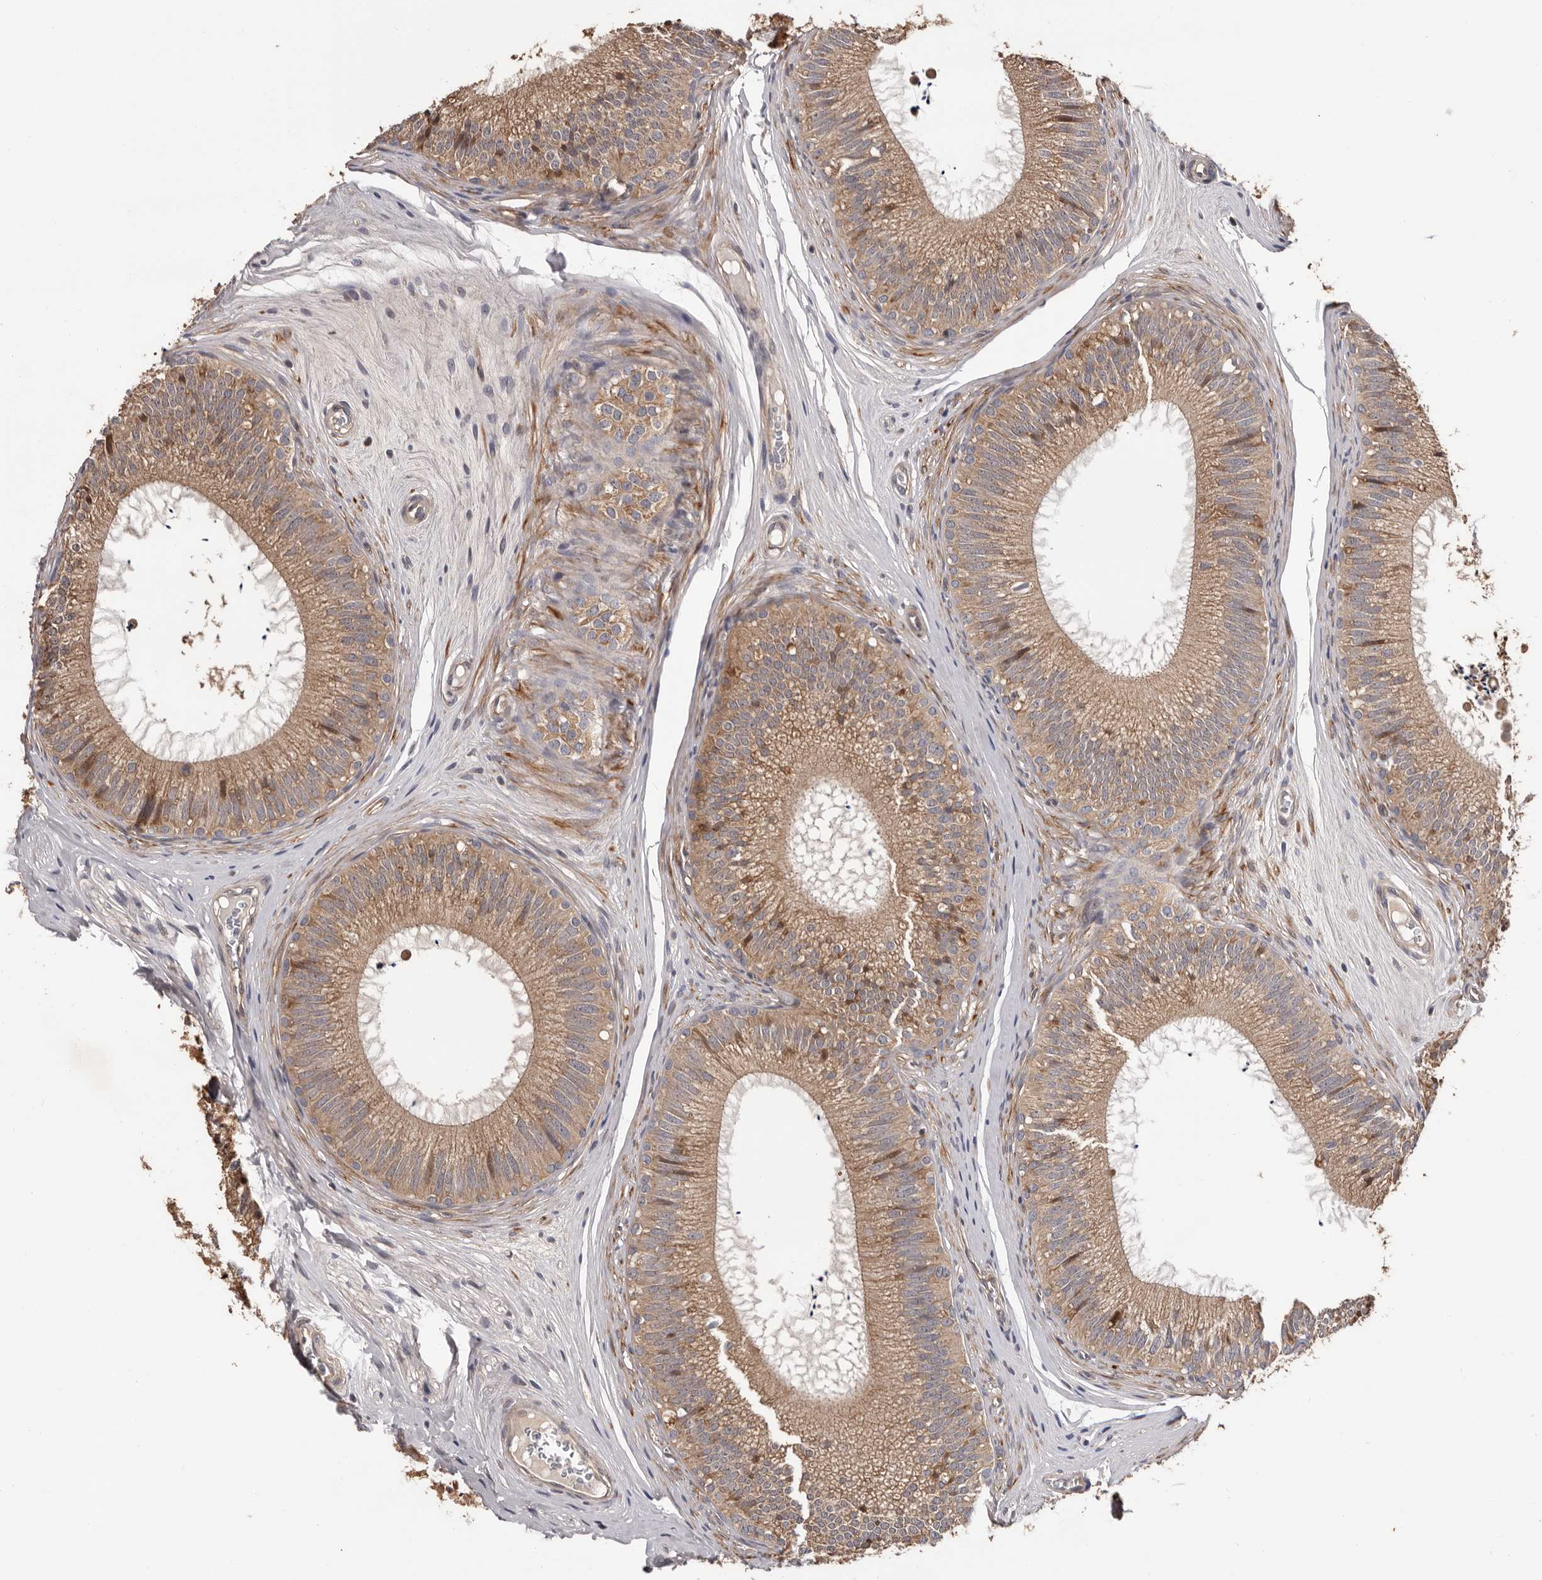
{"staining": {"intensity": "moderate", "quantity": ">75%", "location": "cytoplasmic/membranous"}, "tissue": "epididymis", "cell_type": "Glandular cells", "image_type": "normal", "snomed": [{"axis": "morphology", "description": "Normal tissue, NOS"}, {"axis": "topography", "description": "Epididymis"}], "caption": "Protein expression analysis of benign epididymis demonstrates moderate cytoplasmic/membranous staining in about >75% of glandular cells.", "gene": "ADAMTS2", "patient": {"sex": "male", "age": 29}}